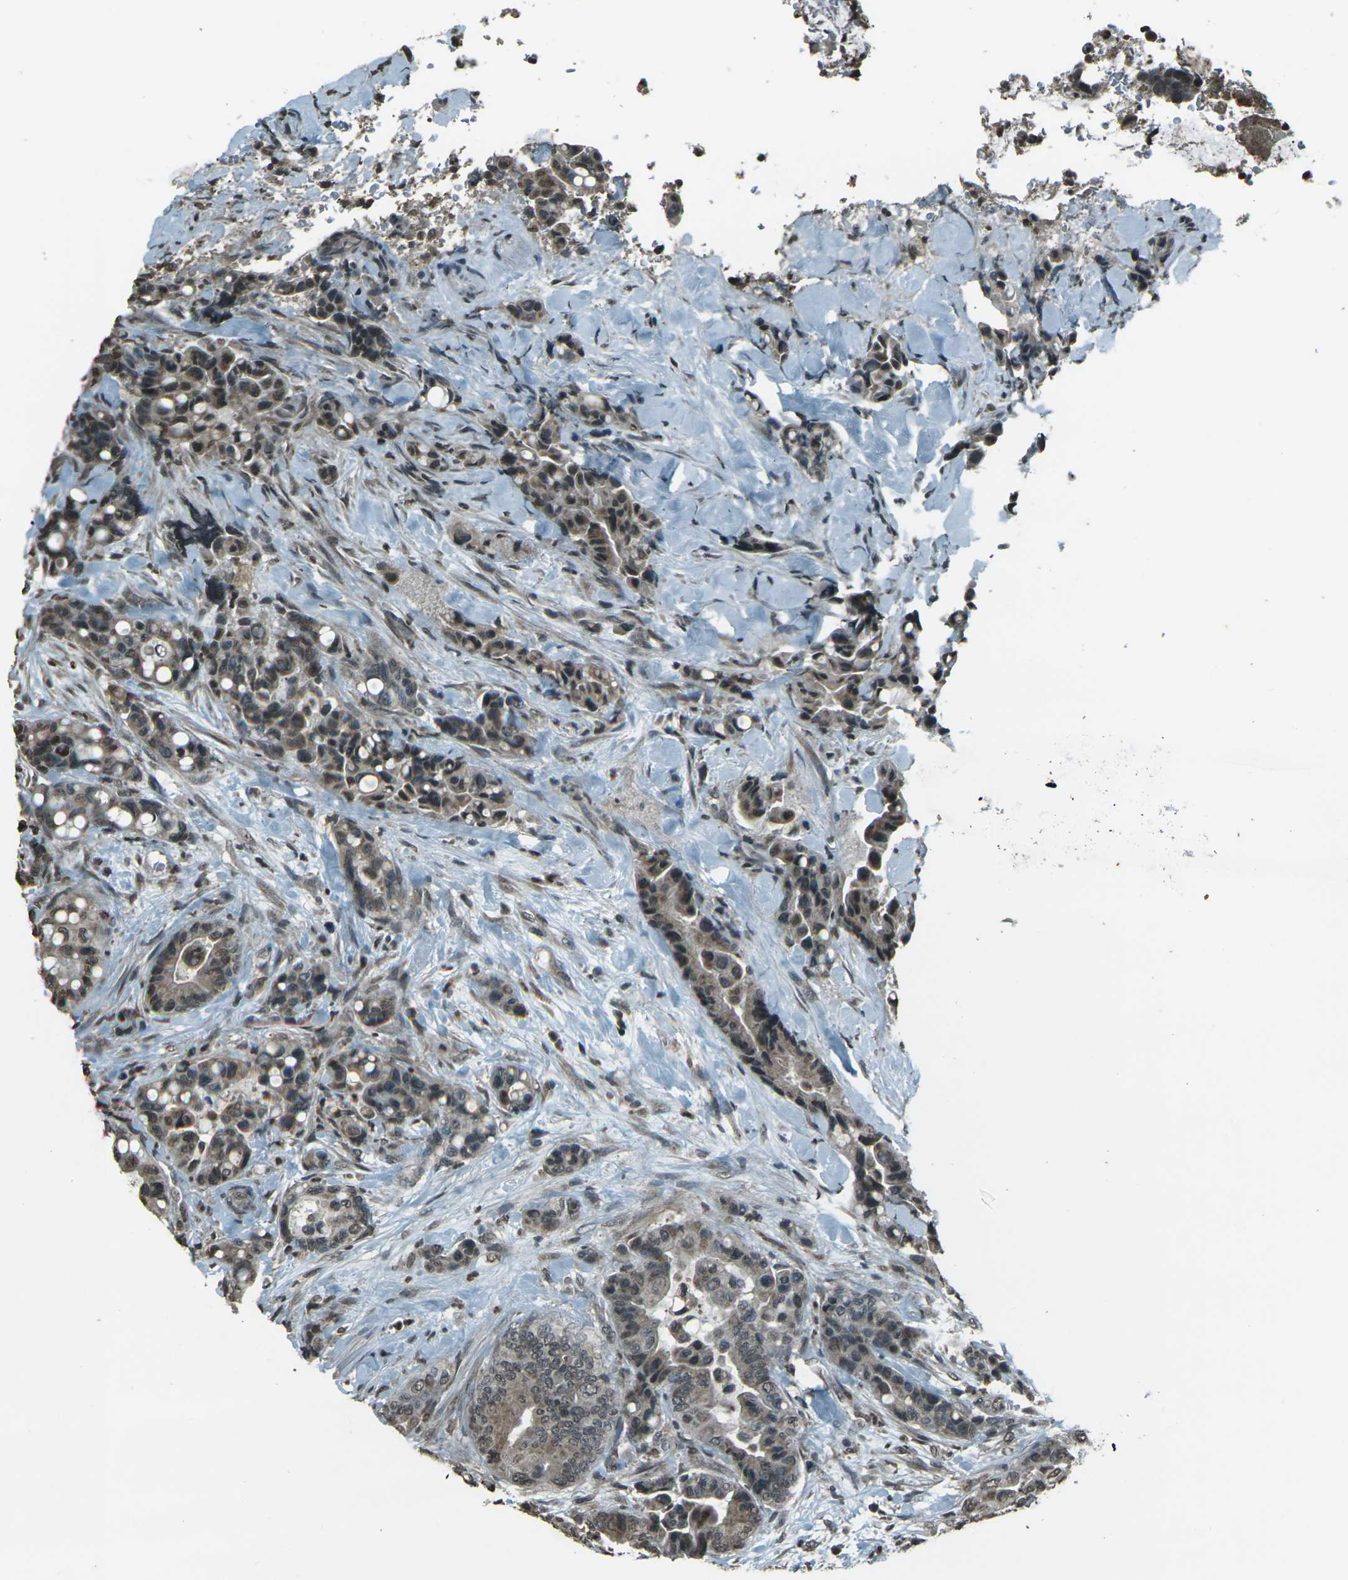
{"staining": {"intensity": "weak", "quantity": ">75%", "location": "cytoplasmic/membranous,nuclear"}, "tissue": "colorectal cancer", "cell_type": "Tumor cells", "image_type": "cancer", "snomed": [{"axis": "morphology", "description": "Normal tissue, NOS"}, {"axis": "morphology", "description": "Adenocarcinoma, NOS"}, {"axis": "topography", "description": "Colon"}], "caption": "IHC histopathology image of neoplastic tissue: adenocarcinoma (colorectal) stained using IHC exhibits low levels of weak protein expression localized specifically in the cytoplasmic/membranous and nuclear of tumor cells, appearing as a cytoplasmic/membranous and nuclear brown color.", "gene": "PRPF8", "patient": {"sex": "male", "age": 82}}